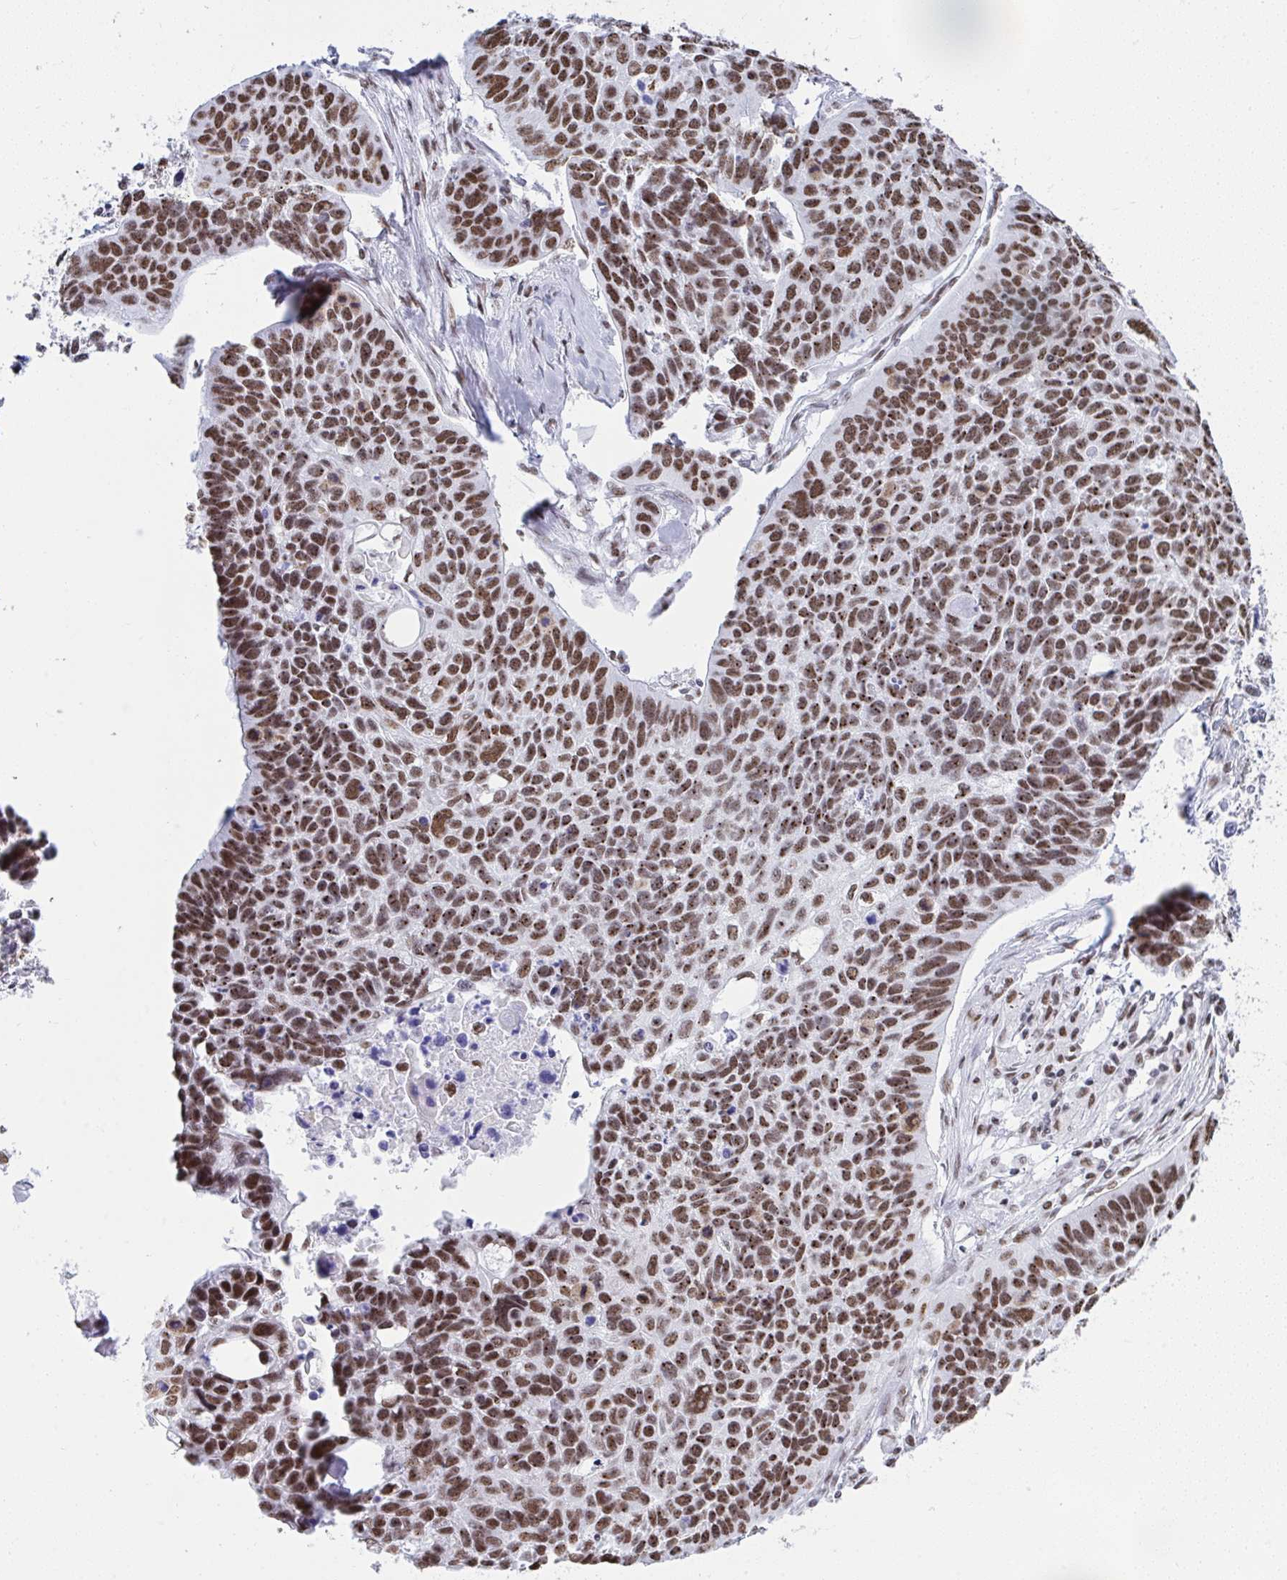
{"staining": {"intensity": "moderate", "quantity": ">75%", "location": "nuclear"}, "tissue": "lung cancer", "cell_type": "Tumor cells", "image_type": "cancer", "snomed": [{"axis": "morphology", "description": "Squamous cell carcinoma, NOS"}, {"axis": "topography", "description": "Lung"}], "caption": "DAB (3,3'-diaminobenzidine) immunohistochemical staining of lung cancer (squamous cell carcinoma) demonstrates moderate nuclear protein expression in about >75% of tumor cells. (DAB (3,3'-diaminobenzidine) IHC with brightfield microscopy, high magnification).", "gene": "DDX52", "patient": {"sex": "male", "age": 62}}